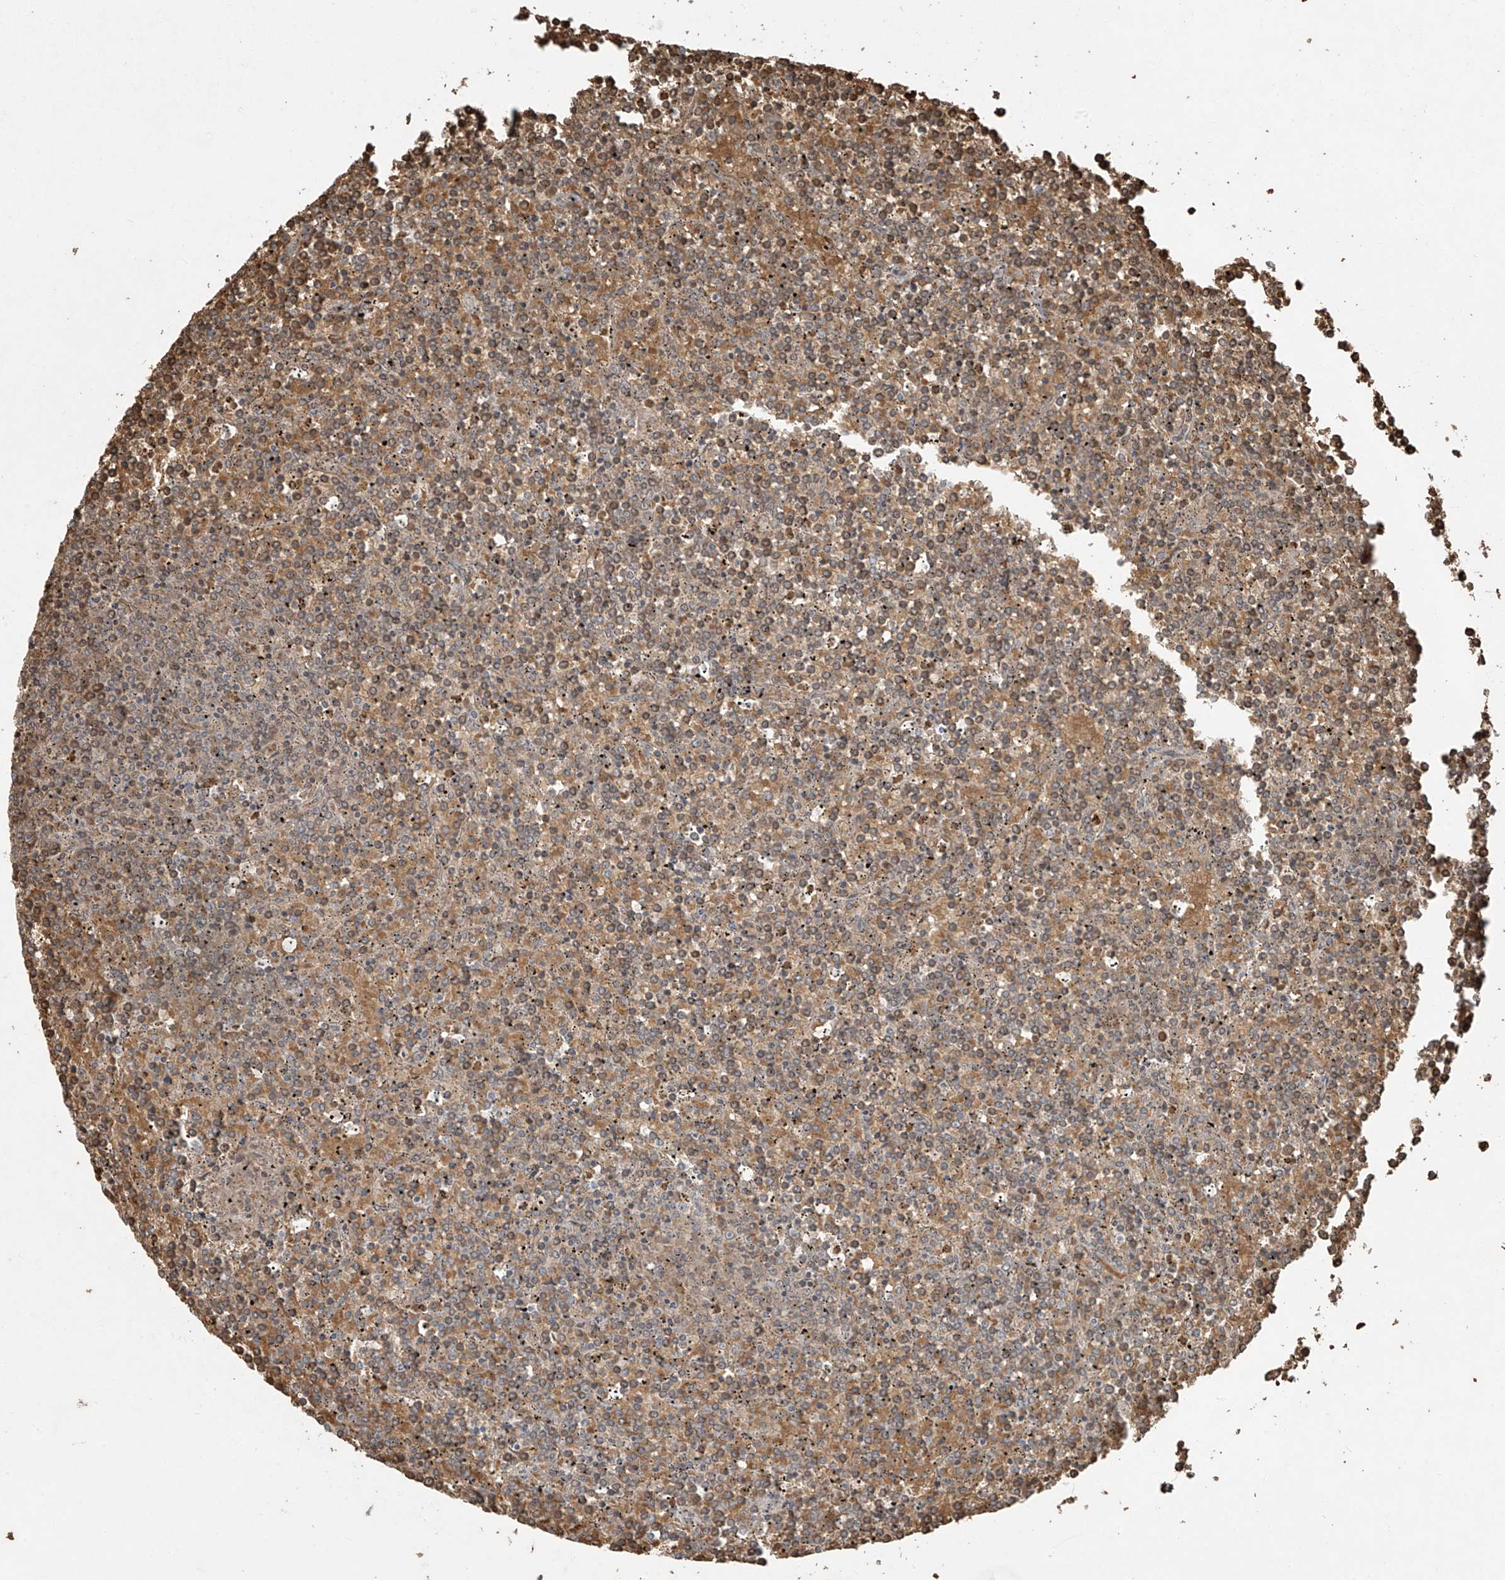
{"staining": {"intensity": "moderate", "quantity": "<25%", "location": "cytoplasmic/membranous"}, "tissue": "lymphoma", "cell_type": "Tumor cells", "image_type": "cancer", "snomed": [{"axis": "morphology", "description": "Malignant lymphoma, non-Hodgkin's type, Low grade"}, {"axis": "topography", "description": "Spleen"}], "caption": "Malignant lymphoma, non-Hodgkin's type (low-grade) stained with immunohistochemistry (IHC) displays moderate cytoplasmic/membranous staining in about <25% of tumor cells.", "gene": "TTC22", "patient": {"sex": "female", "age": 19}}